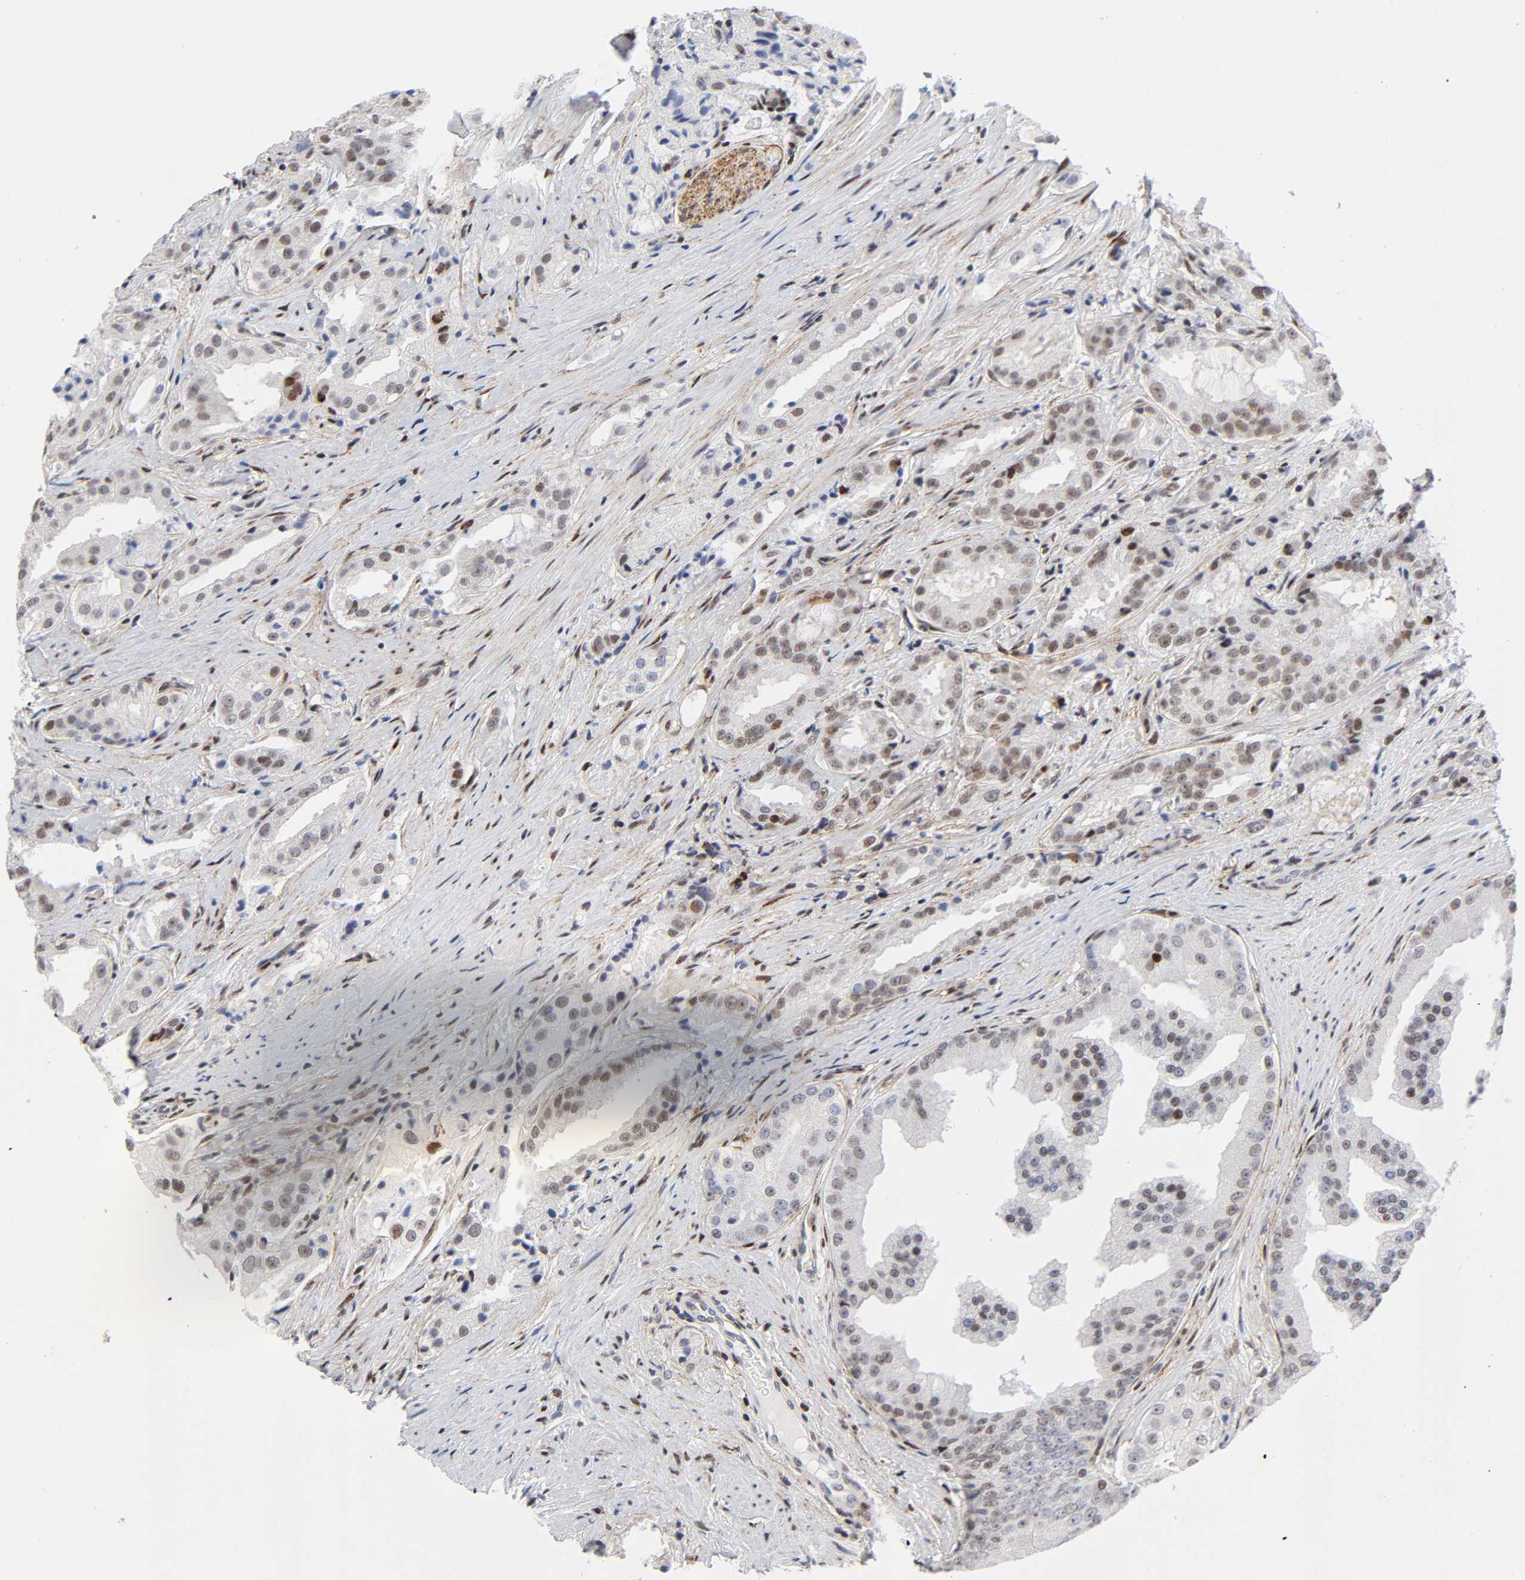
{"staining": {"intensity": "weak", "quantity": ">75%", "location": "nuclear"}, "tissue": "prostate cancer", "cell_type": "Tumor cells", "image_type": "cancer", "snomed": [{"axis": "morphology", "description": "Adenocarcinoma, High grade"}, {"axis": "topography", "description": "Prostate"}], "caption": "A brown stain shows weak nuclear staining of a protein in prostate adenocarcinoma (high-grade) tumor cells.", "gene": "STK38", "patient": {"sex": "male", "age": 73}}